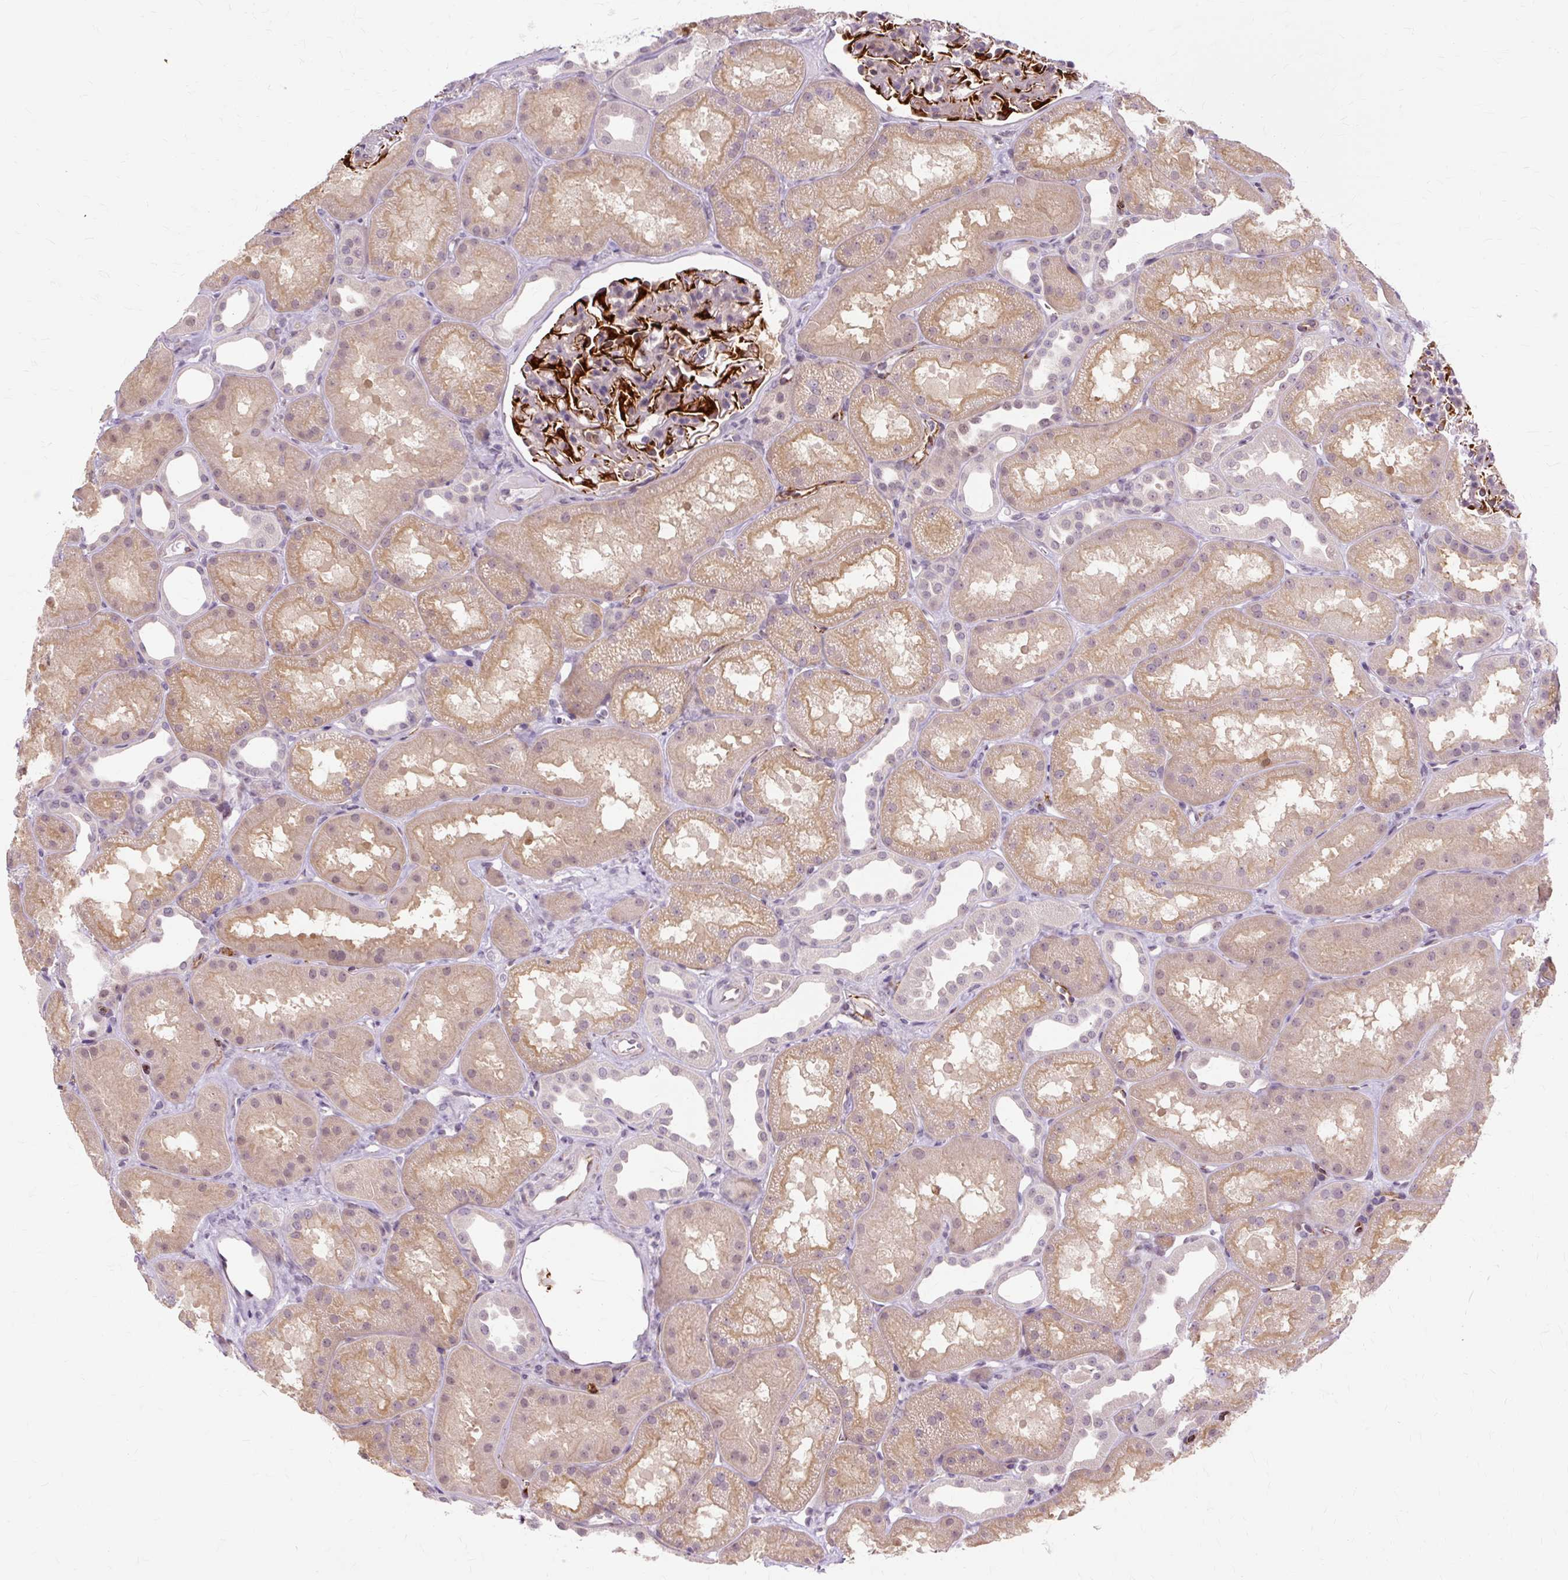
{"staining": {"intensity": "strong", "quantity": "<25%", "location": "cytoplasmic/membranous"}, "tissue": "kidney", "cell_type": "Cells in glomeruli", "image_type": "normal", "snomed": [{"axis": "morphology", "description": "Normal tissue, NOS"}, {"axis": "topography", "description": "Kidney"}], "caption": "This histopathology image shows IHC staining of unremarkable human kidney, with medium strong cytoplasmic/membranous positivity in approximately <25% of cells in glomeruli.", "gene": "ZNF35", "patient": {"sex": "male", "age": 61}}